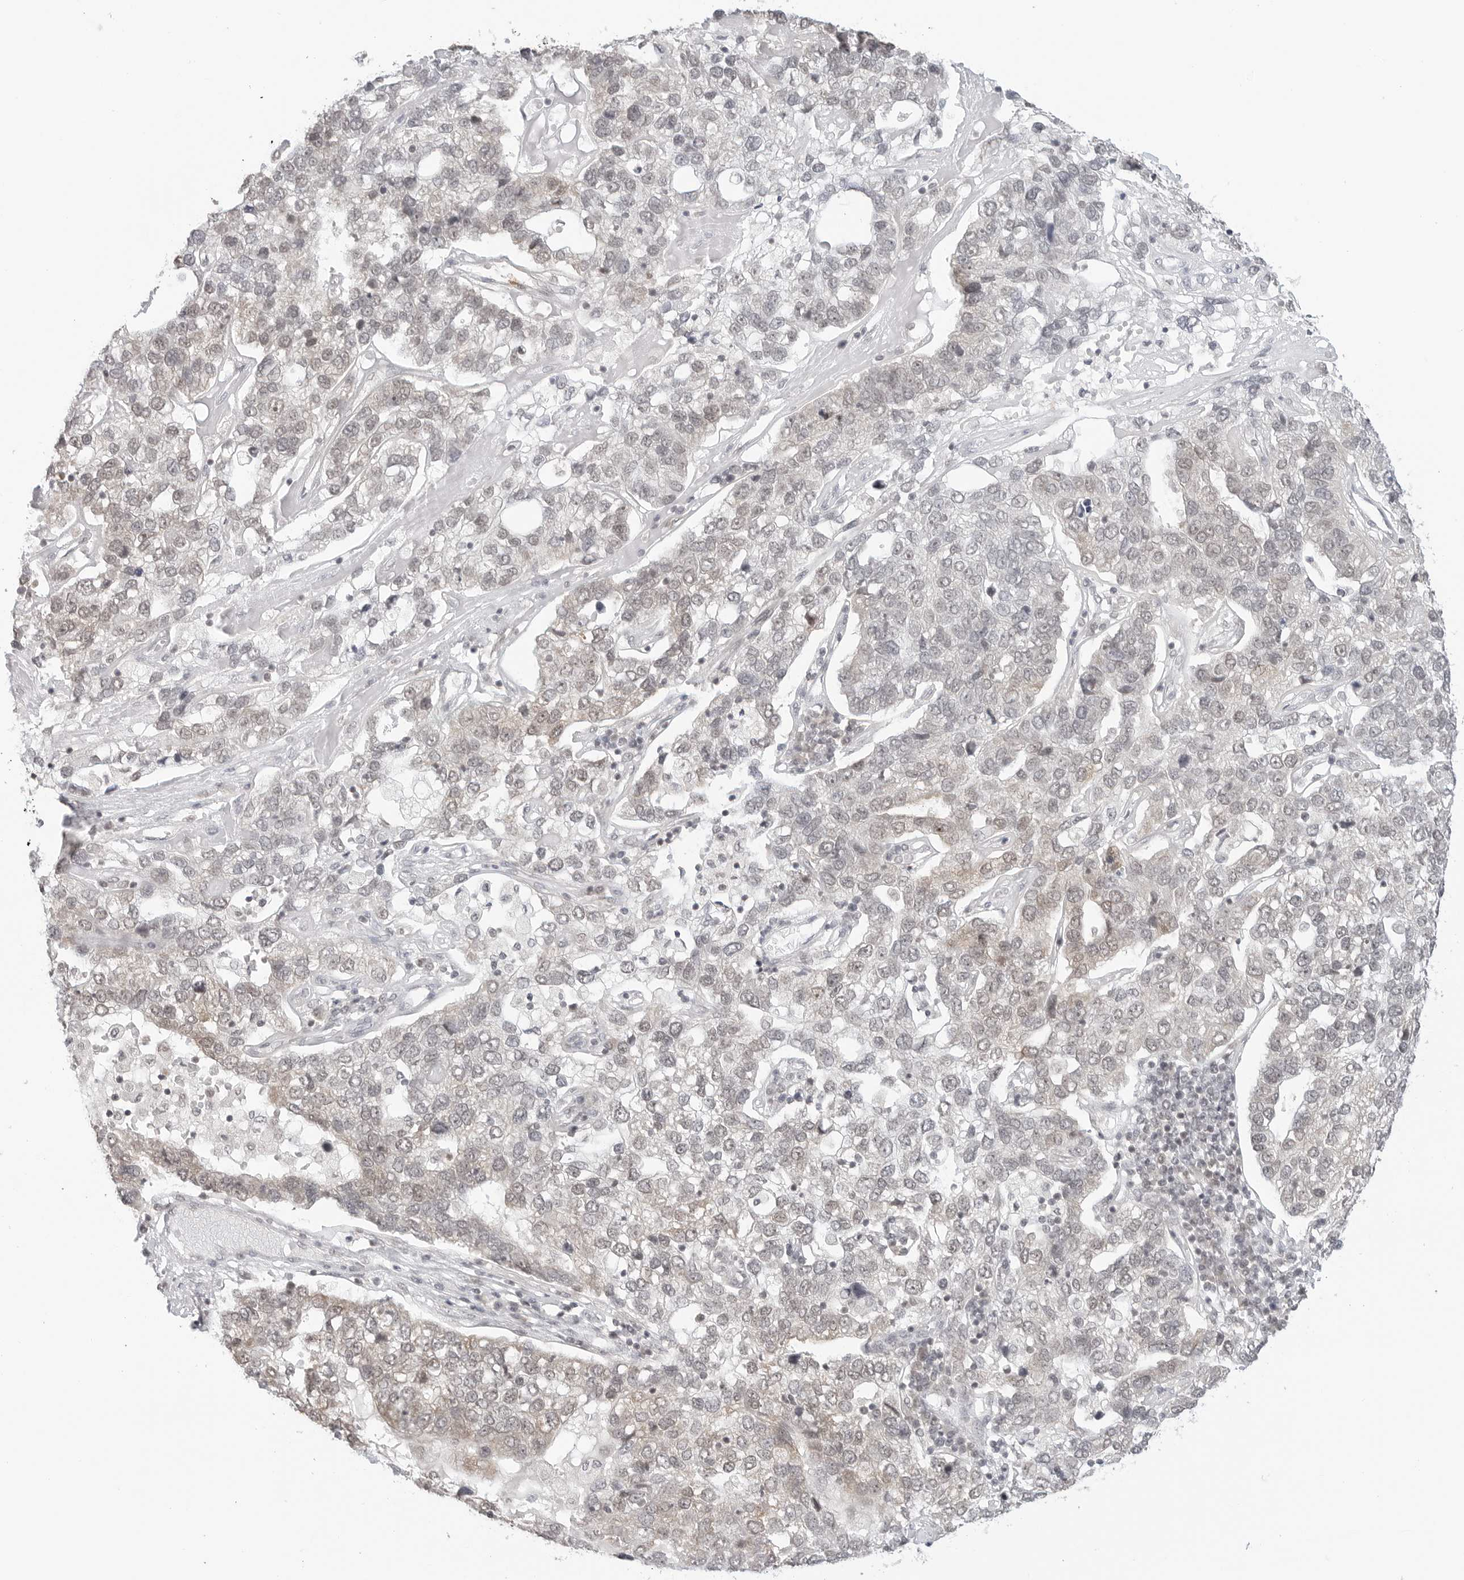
{"staining": {"intensity": "moderate", "quantity": "<25%", "location": "cytoplasmic/membranous"}, "tissue": "pancreatic cancer", "cell_type": "Tumor cells", "image_type": "cancer", "snomed": [{"axis": "morphology", "description": "Adenocarcinoma, NOS"}, {"axis": "topography", "description": "Pancreas"}], "caption": "This histopathology image shows immunohistochemistry staining of human pancreatic cancer, with low moderate cytoplasmic/membranous positivity in about <25% of tumor cells.", "gene": "METAP1", "patient": {"sex": "female", "age": 61}}